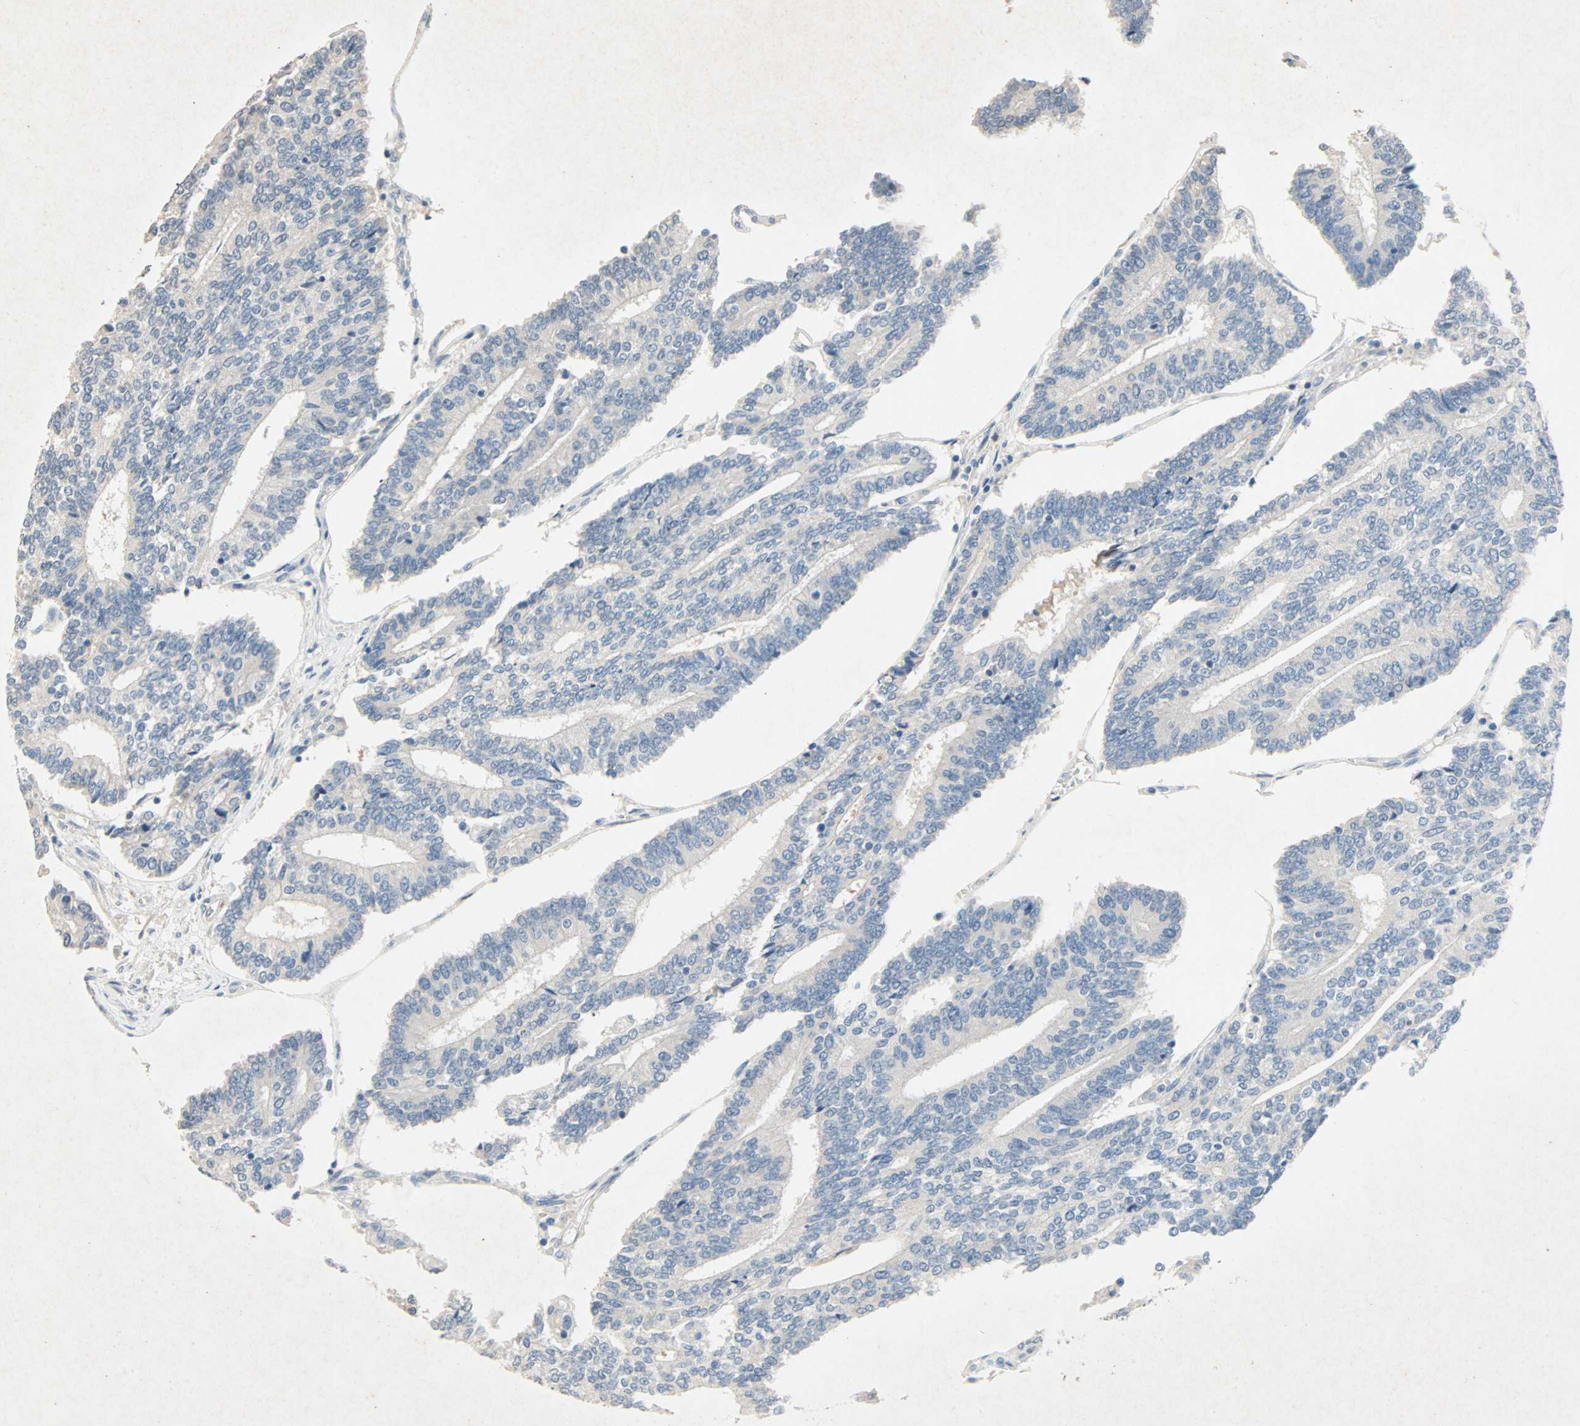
{"staining": {"intensity": "negative", "quantity": "none", "location": "none"}, "tissue": "prostate cancer", "cell_type": "Tumor cells", "image_type": "cancer", "snomed": [{"axis": "morphology", "description": "Adenocarcinoma, High grade"}, {"axis": "topography", "description": "Prostate"}], "caption": "There is no significant staining in tumor cells of prostate cancer (adenocarcinoma (high-grade)). (Stains: DAB immunohistochemistry with hematoxylin counter stain, Microscopy: brightfield microscopy at high magnification).", "gene": "PCDHB2", "patient": {"sex": "male", "age": 55}}